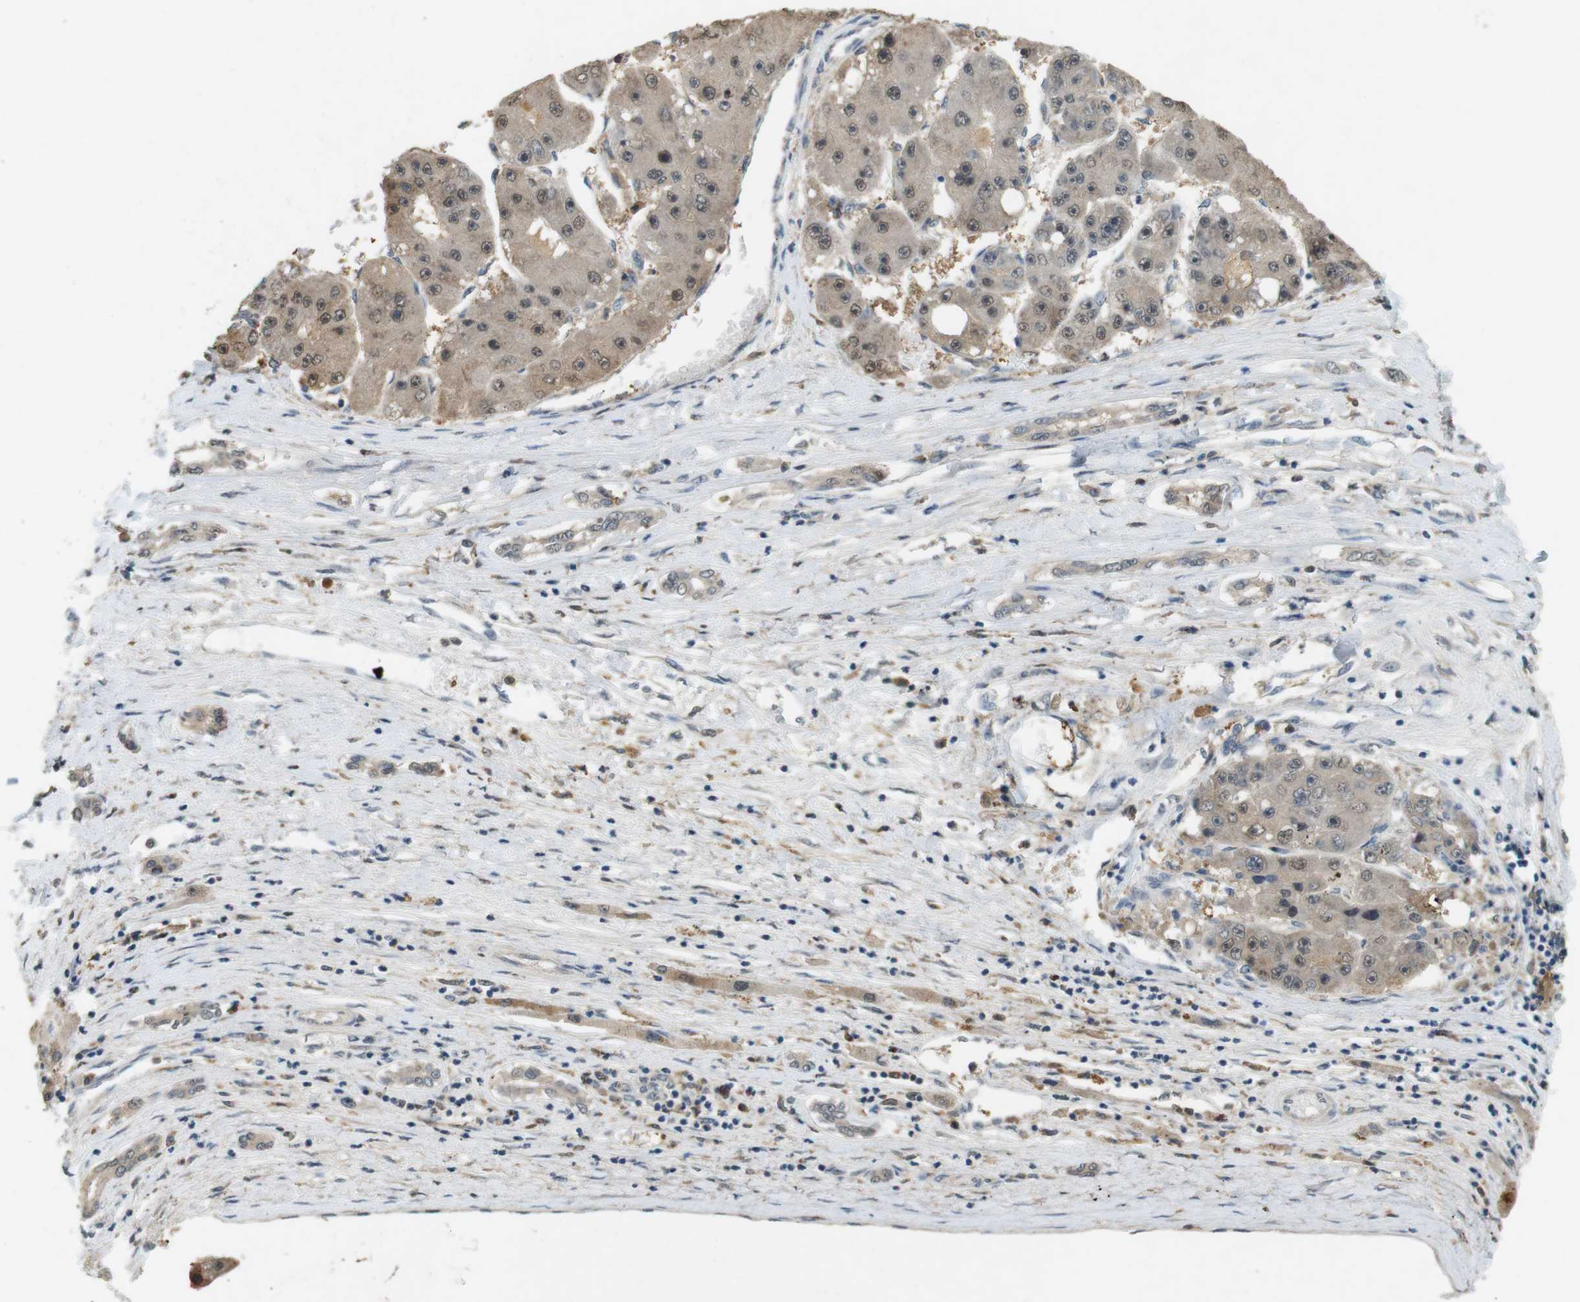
{"staining": {"intensity": "weak", "quantity": "25%-75%", "location": "cytoplasmic/membranous"}, "tissue": "liver cancer", "cell_type": "Tumor cells", "image_type": "cancer", "snomed": [{"axis": "morphology", "description": "Carcinoma, Hepatocellular, NOS"}, {"axis": "topography", "description": "Liver"}], "caption": "A histopathology image of human liver cancer (hepatocellular carcinoma) stained for a protein displays weak cytoplasmic/membranous brown staining in tumor cells.", "gene": "CDK14", "patient": {"sex": "female", "age": 61}}